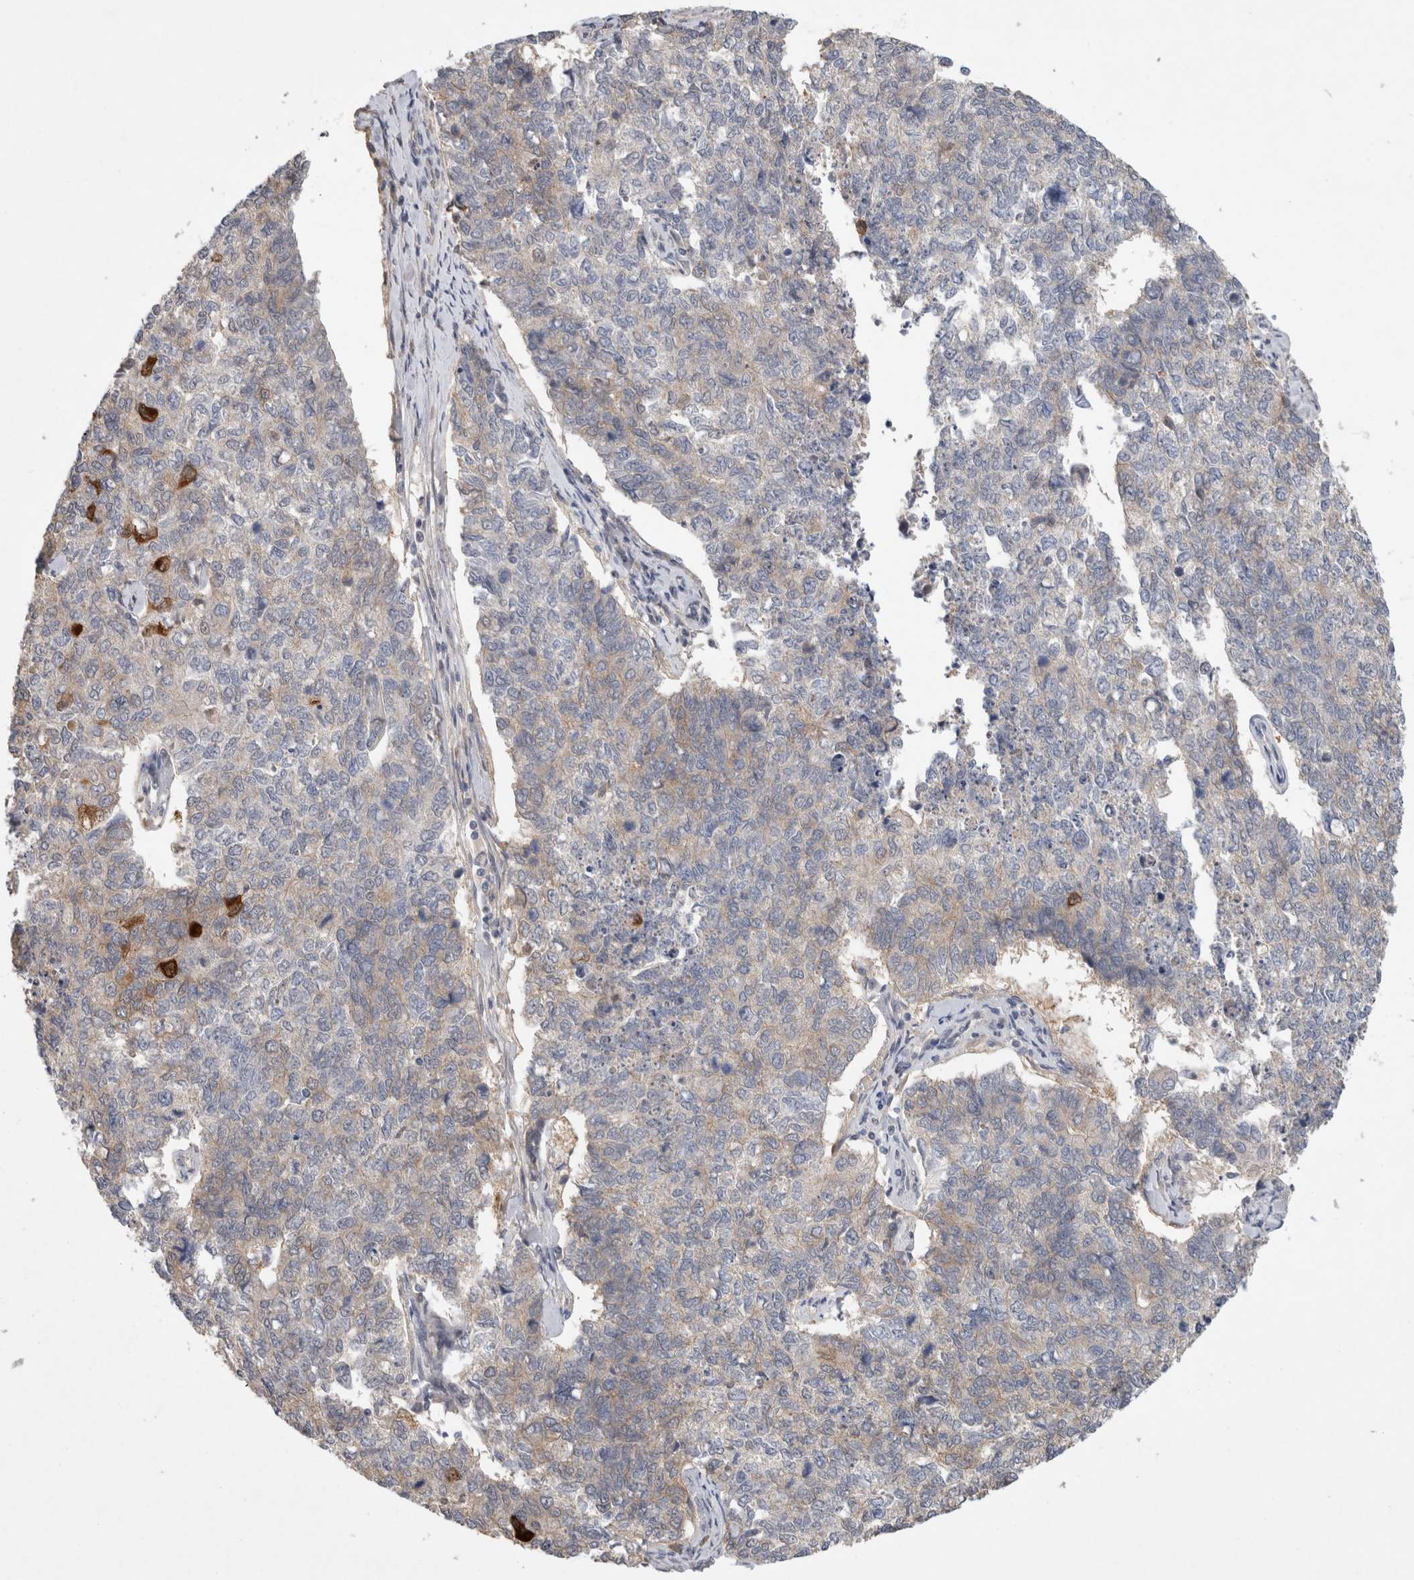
{"staining": {"intensity": "moderate", "quantity": "<25%", "location": "cytoplasmic/membranous"}, "tissue": "cervical cancer", "cell_type": "Tumor cells", "image_type": "cancer", "snomed": [{"axis": "morphology", "description": "Squamous cell carcinoma, NOS"}, {"axis": "topography", "description": "Cervix"}], "caption": "Human squamous cell carcinoma (cervical) stained with a brown dye reveals moderate cytoplasmic/membranous positive expression in approximately <25% of tumor cells.", "gene": "CERS3", "patient": {"sex": "female", "age": 63}}